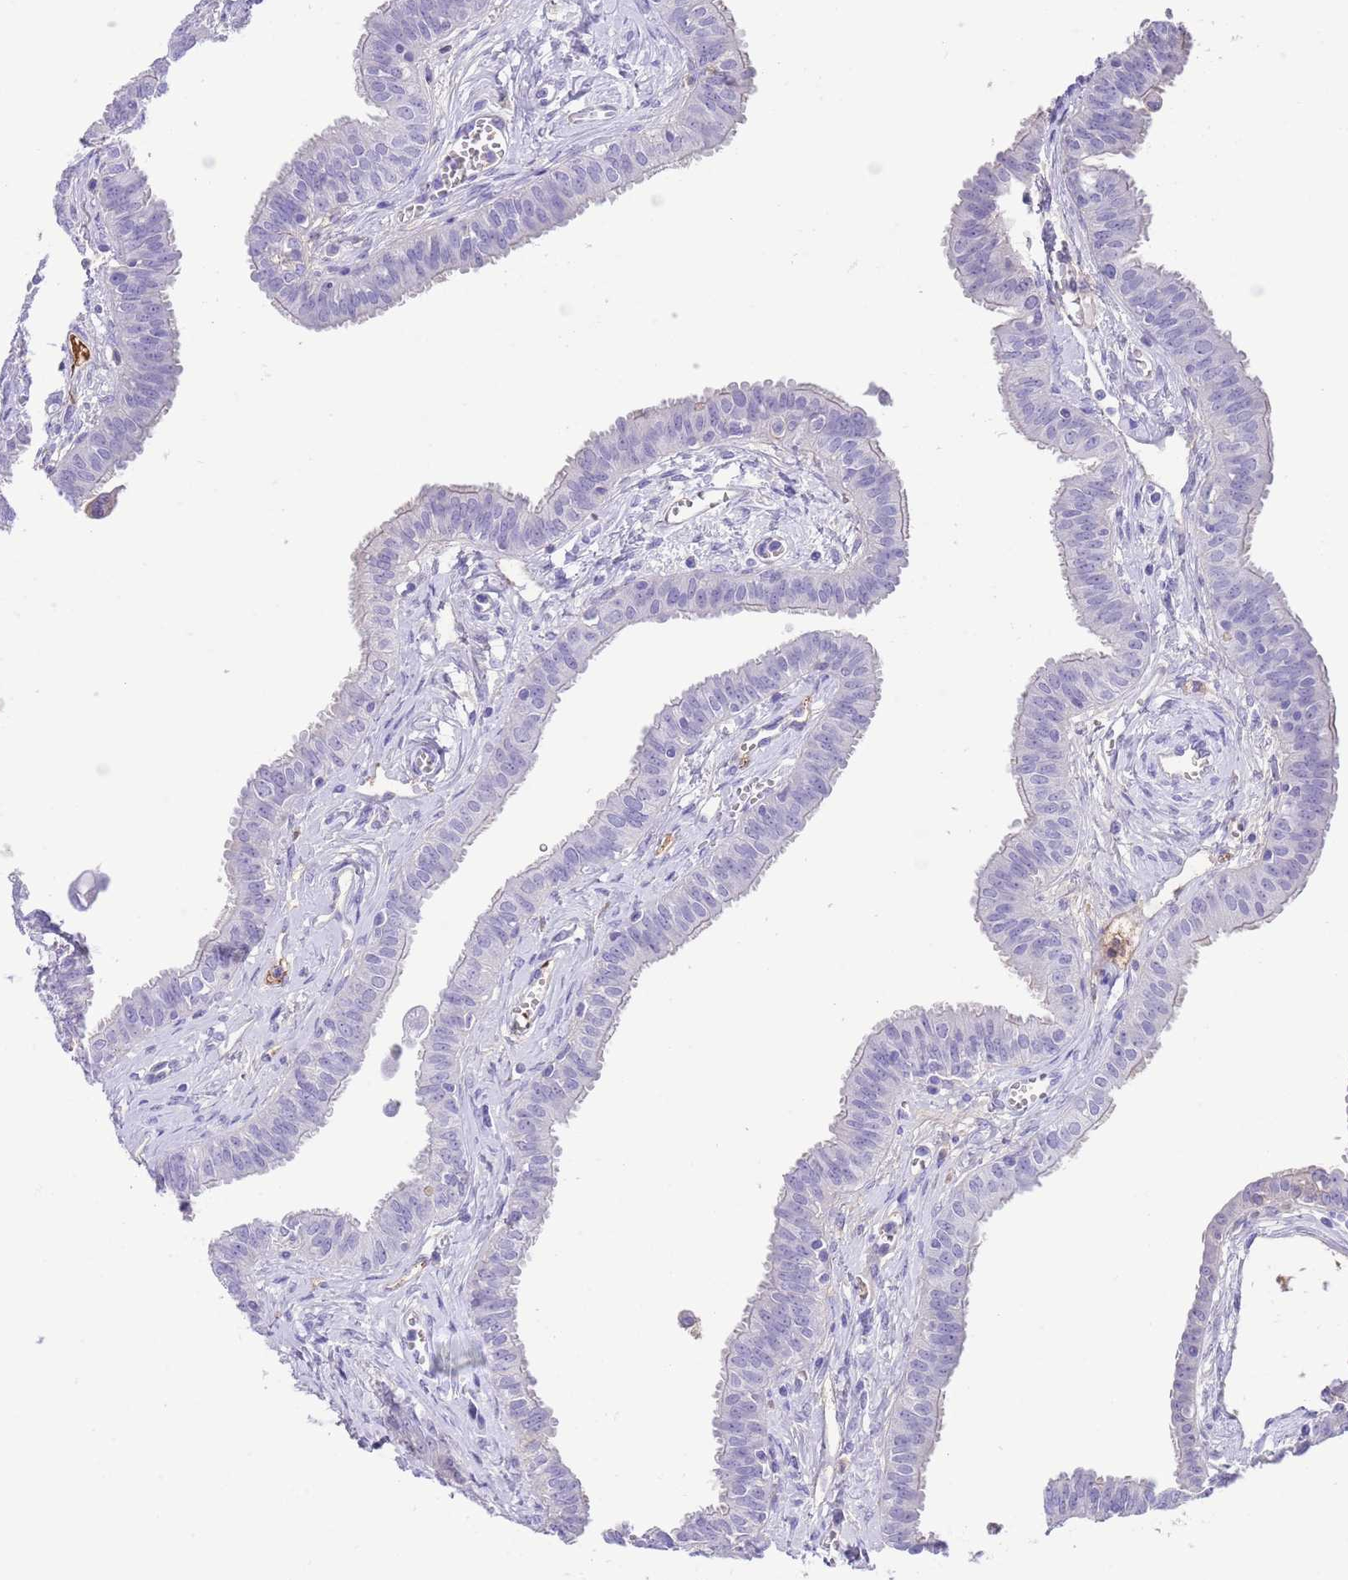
{"staining": {"intensity": "negative", "quantity": "none", "location": "none"}, "tissue": "fallopian tube", "cell_type": "Glandular cells", "image_type": "normal", "snomed": [{"axis": "morphology", "description": "Normal tissue, NOS"}, {"axis": "morphology", "description": "Carcinoma, NOS"}, {"axis": "topography", "description": "Fallopian tube"}, {"axis": "topography", "description": "Ovary"}], "caption": "A high-resolution image shows immunohistochemistry (IHC) staining of benign fallopian tube, which demonstrates no significant expression in glandular cells.", "gene": "IGF1", "patient": {"sex": "female", "age": 59}}